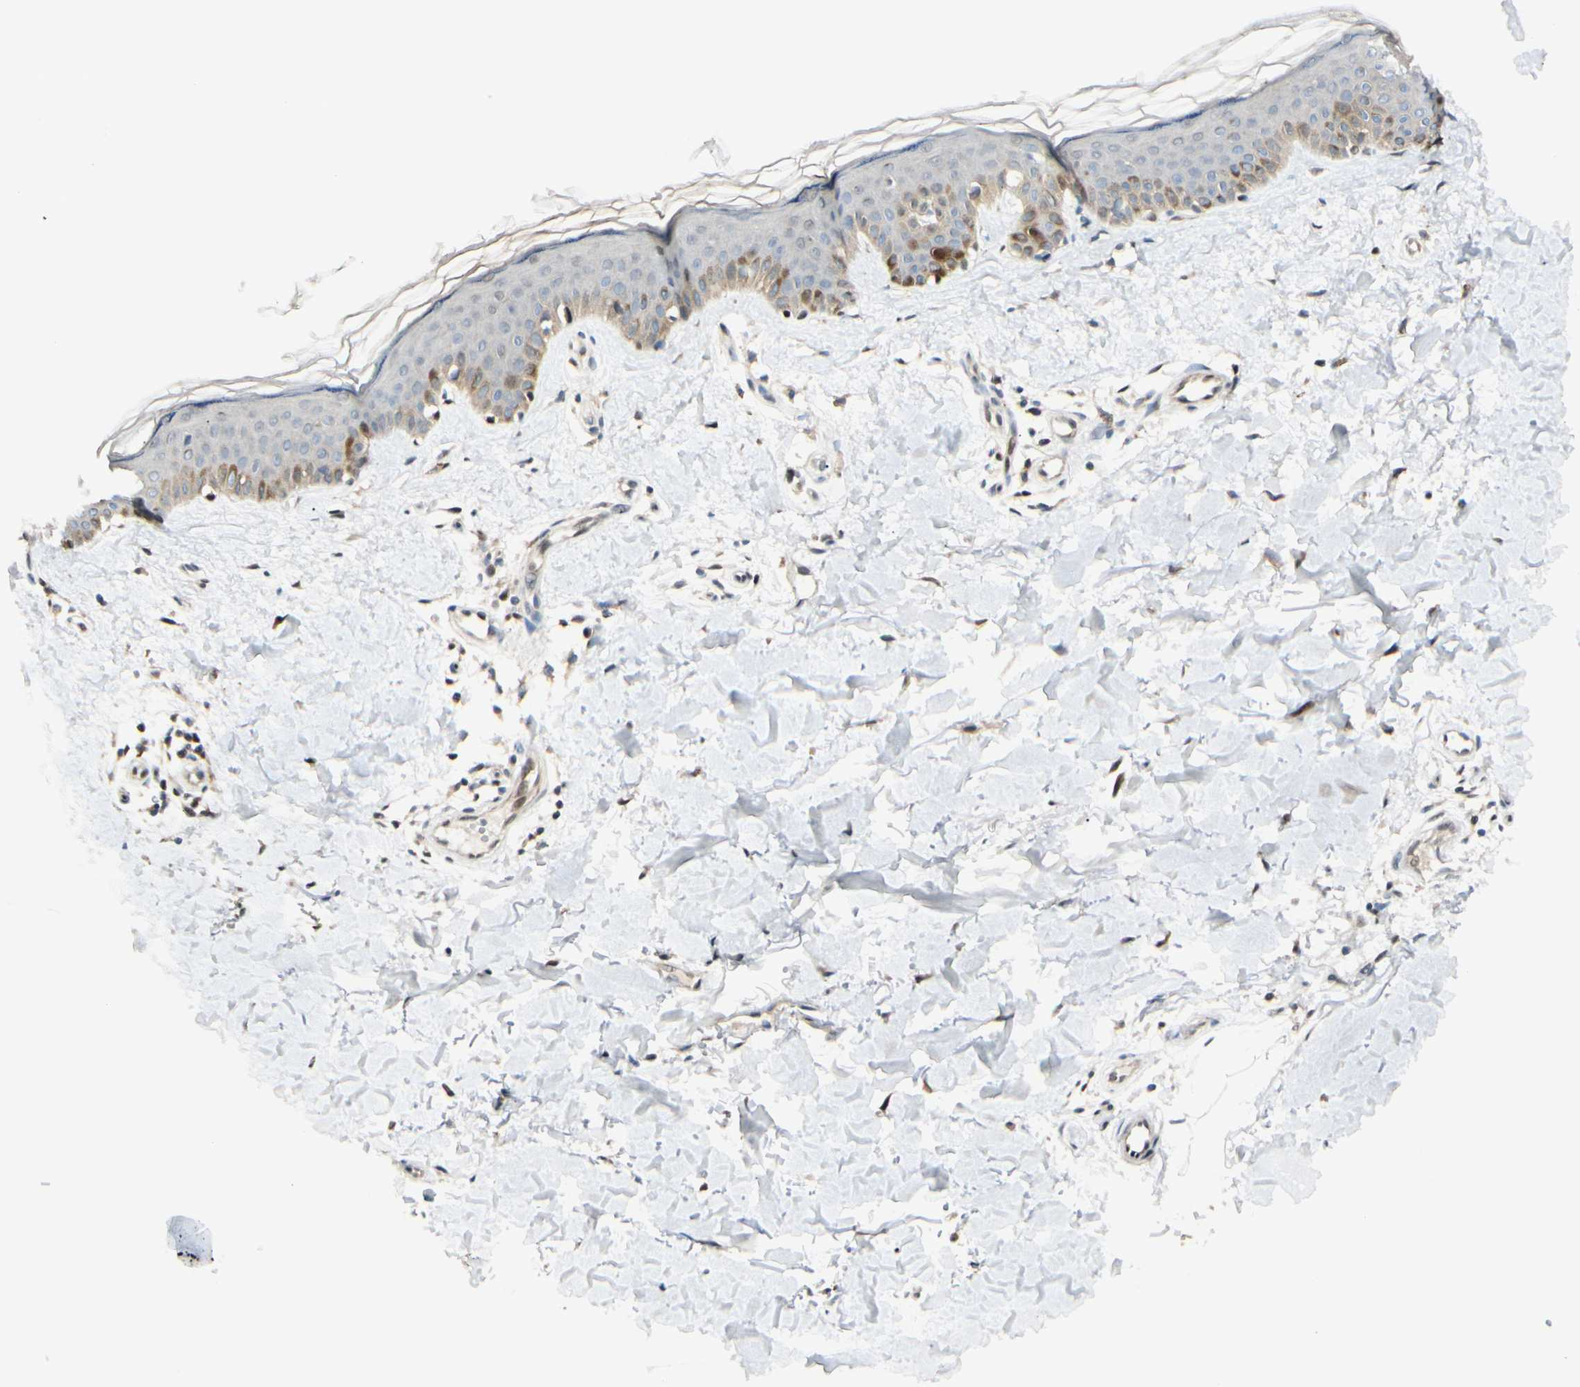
{"staining": {"intensity": "negative", "quantity": "none", "location": "none"}, "tissue": "skin", "cell_type": "Fibroblasts", "image_type": "normal", "snomed": [{"axis": "morphology", "description": "Normal tissue, NOS"}, {"axis": "topography", "description": "Skin"}], "caption": "An immunohistochemistry (IHC) micrograph of normal skin is shown. There is no staining in fibroblasts of skin. The staining is performed using DAB brown chromogen with nuclei counter-stained in using hematoxylin.", "gene": "PTTG1", "patient": {"sex": "male", "age": 67}}